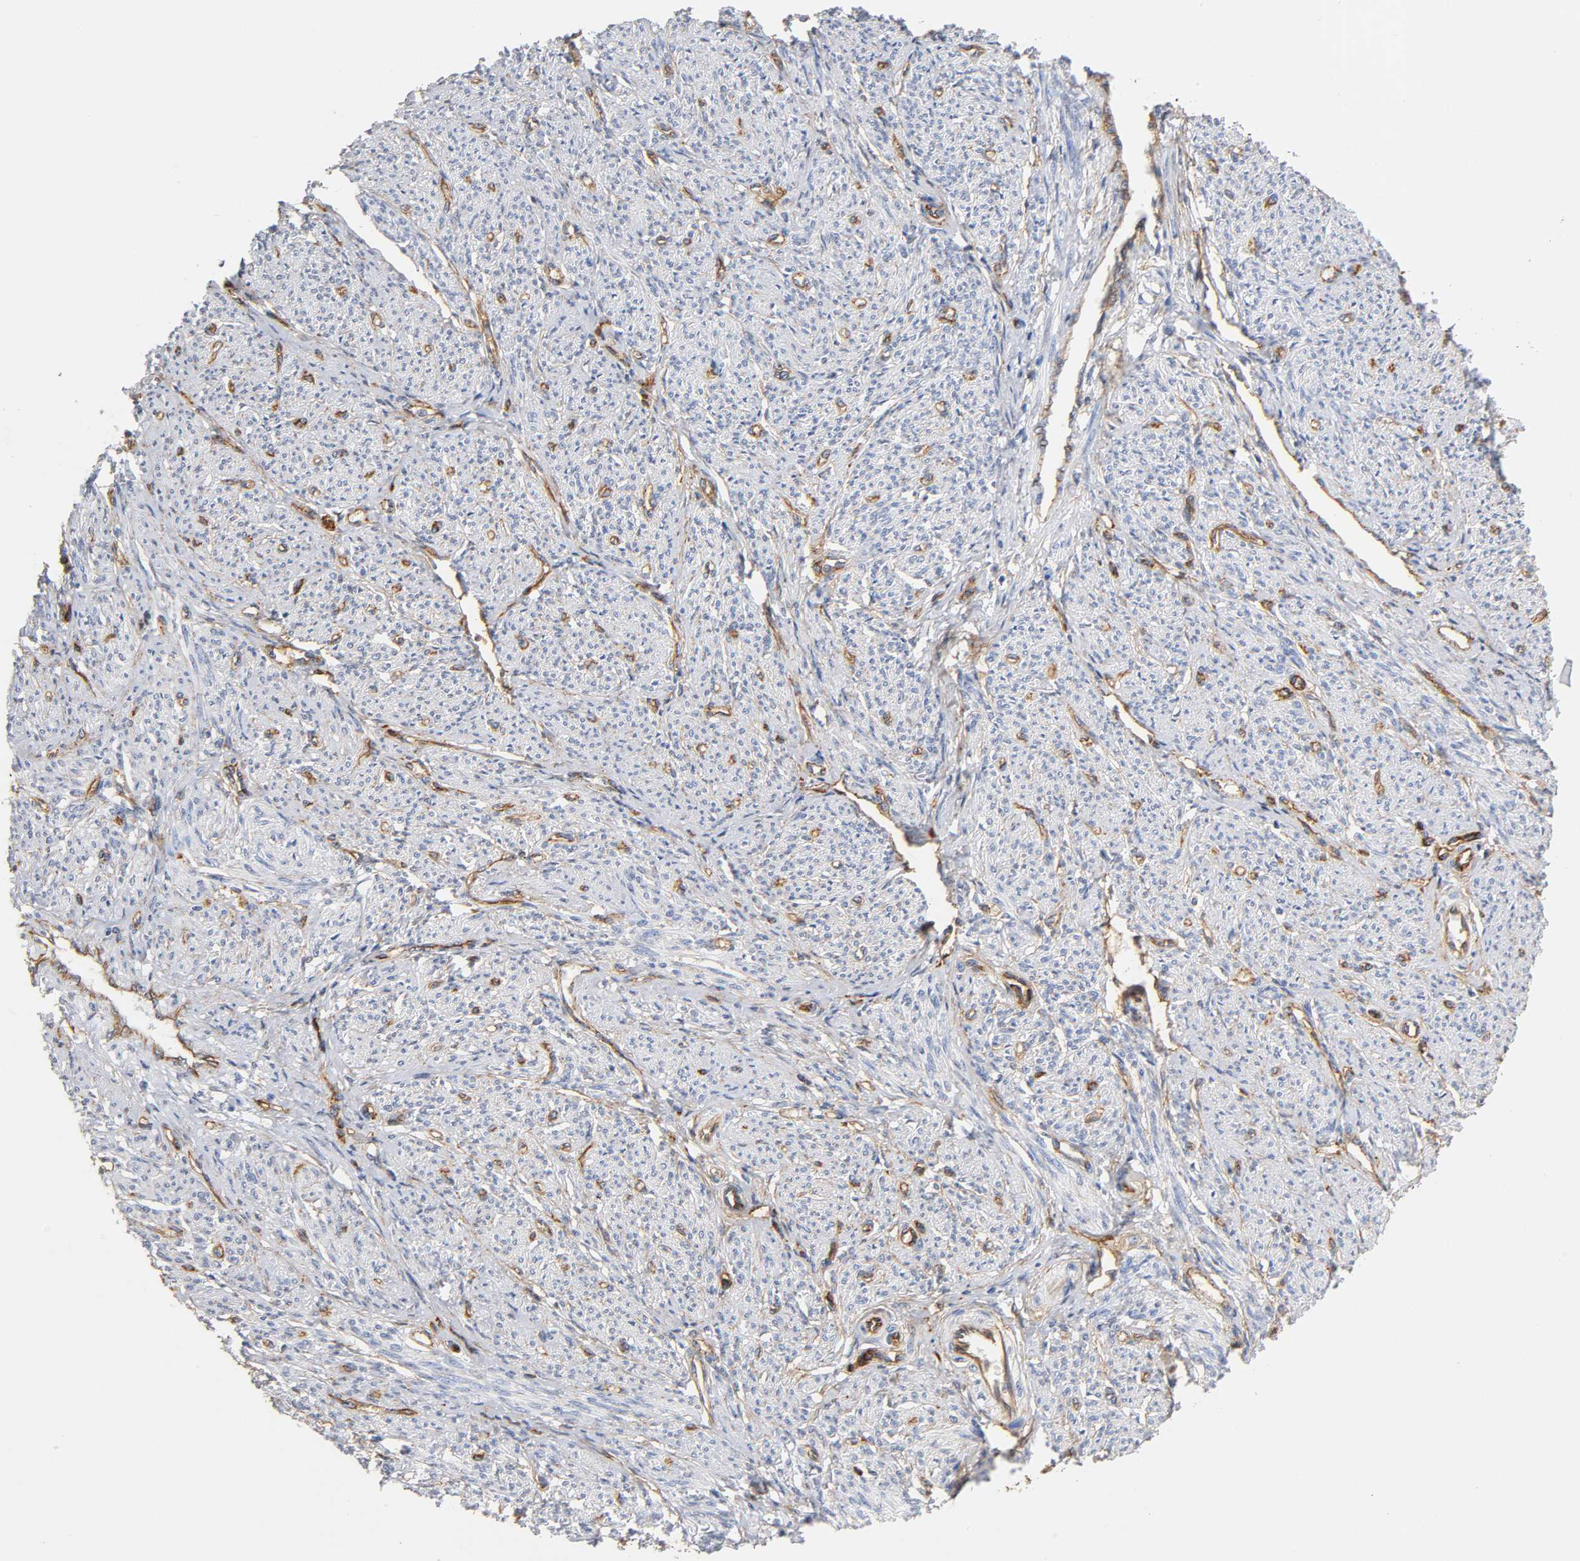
{"staining": {"intensity": "negative", "quantity": "none", "location": "none"}, "tissue": "smooth muscle", "cell_type": "Smooth muscle cells", "image_type": "normal", "snomed": [{"axis": "morphology", "description": "Normal tissue, NOS"}, {"axis": "topography", "description": "Smooth muscle"}], "caption": "The IHC image has no significant expression in smooth muscle cells of smooth muscle. The staining is performed using DAB (3,3'-diaminobenzidine) brown chromogen with nuclei counter-stained in using hematoxylin.", "gene": "SPTAN1", "patient": {"sex": "female", "age": 65}}